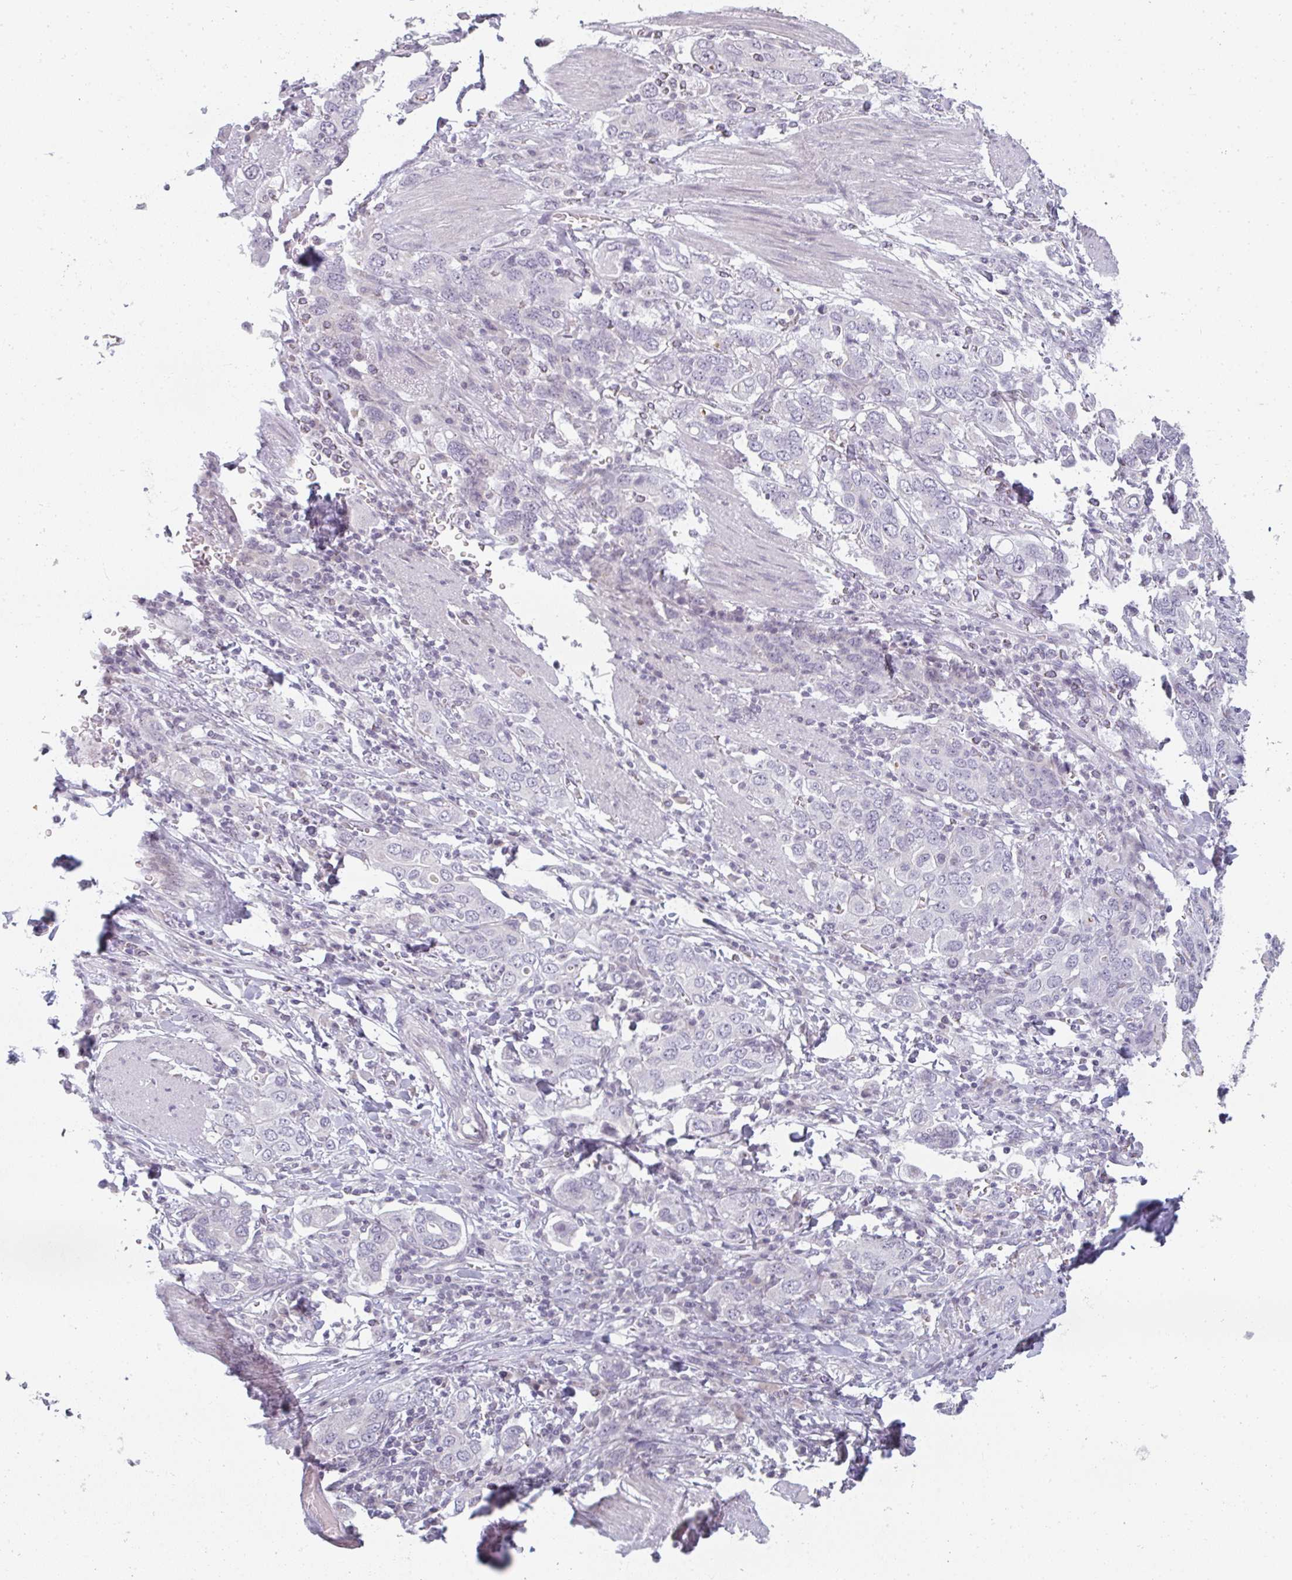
{"staining": {"intensity": "negative", "quantity": "none", "location": "none"}, "tissue": "stomach cancer", "cell_type": "Tumor cells", "image_type": "cancer", "snomed": [{"axis": "morphology", "description": "Adenocarcinoma, NOS"}, {"axis": "topography", "description": "Stomach, upper"}, {"axis": "topography", "description": "Stomach"}], "caption": "Stomach adenocarcinoma was stained to show a protein in brown. There is no significant expression in tumor cells.", "gene": "RBBP6", "patient": {"sex": "male", "age": 62}}